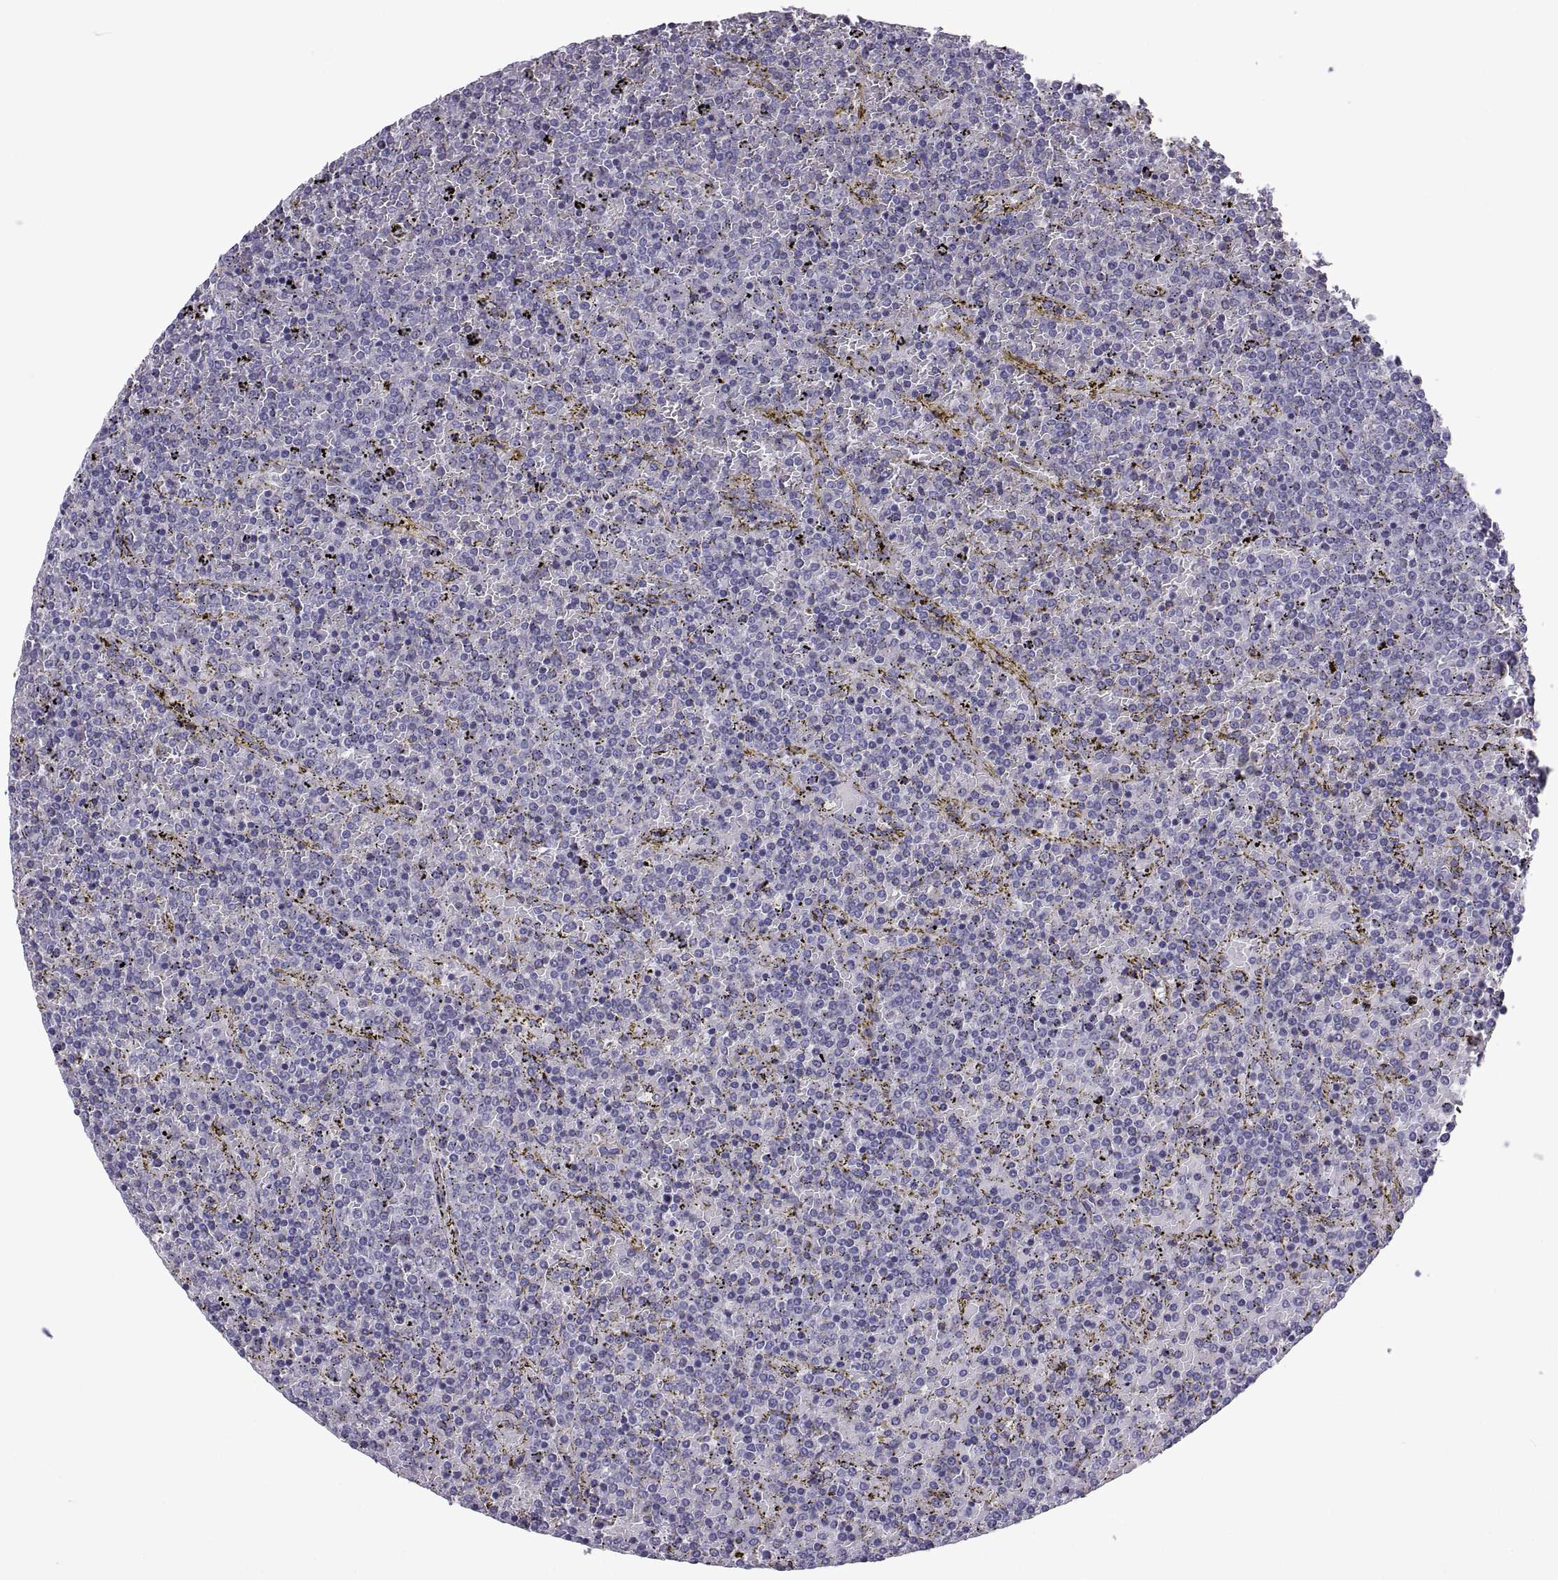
{"staining": {"intensity": "negative", "quantity": "none", "location": "none"}, "tissue": "lymphoma", "cell_type": "Tumor cells", "image_type": "cancer", "snomed": [{"axis": "morphology", "description": "Malignant lymphoma, non-Hodgkin's type, Low grade"}, {"axis": "topography", "description": "Spleen"}], "caption": "Human low-grade malignant lymphoma, non-Hodgkin's type stained for a protein using IHC displays no expression in tumor cells.", "gene": "PCSK1N", "patient": {"sex": "female", "age": 77}}